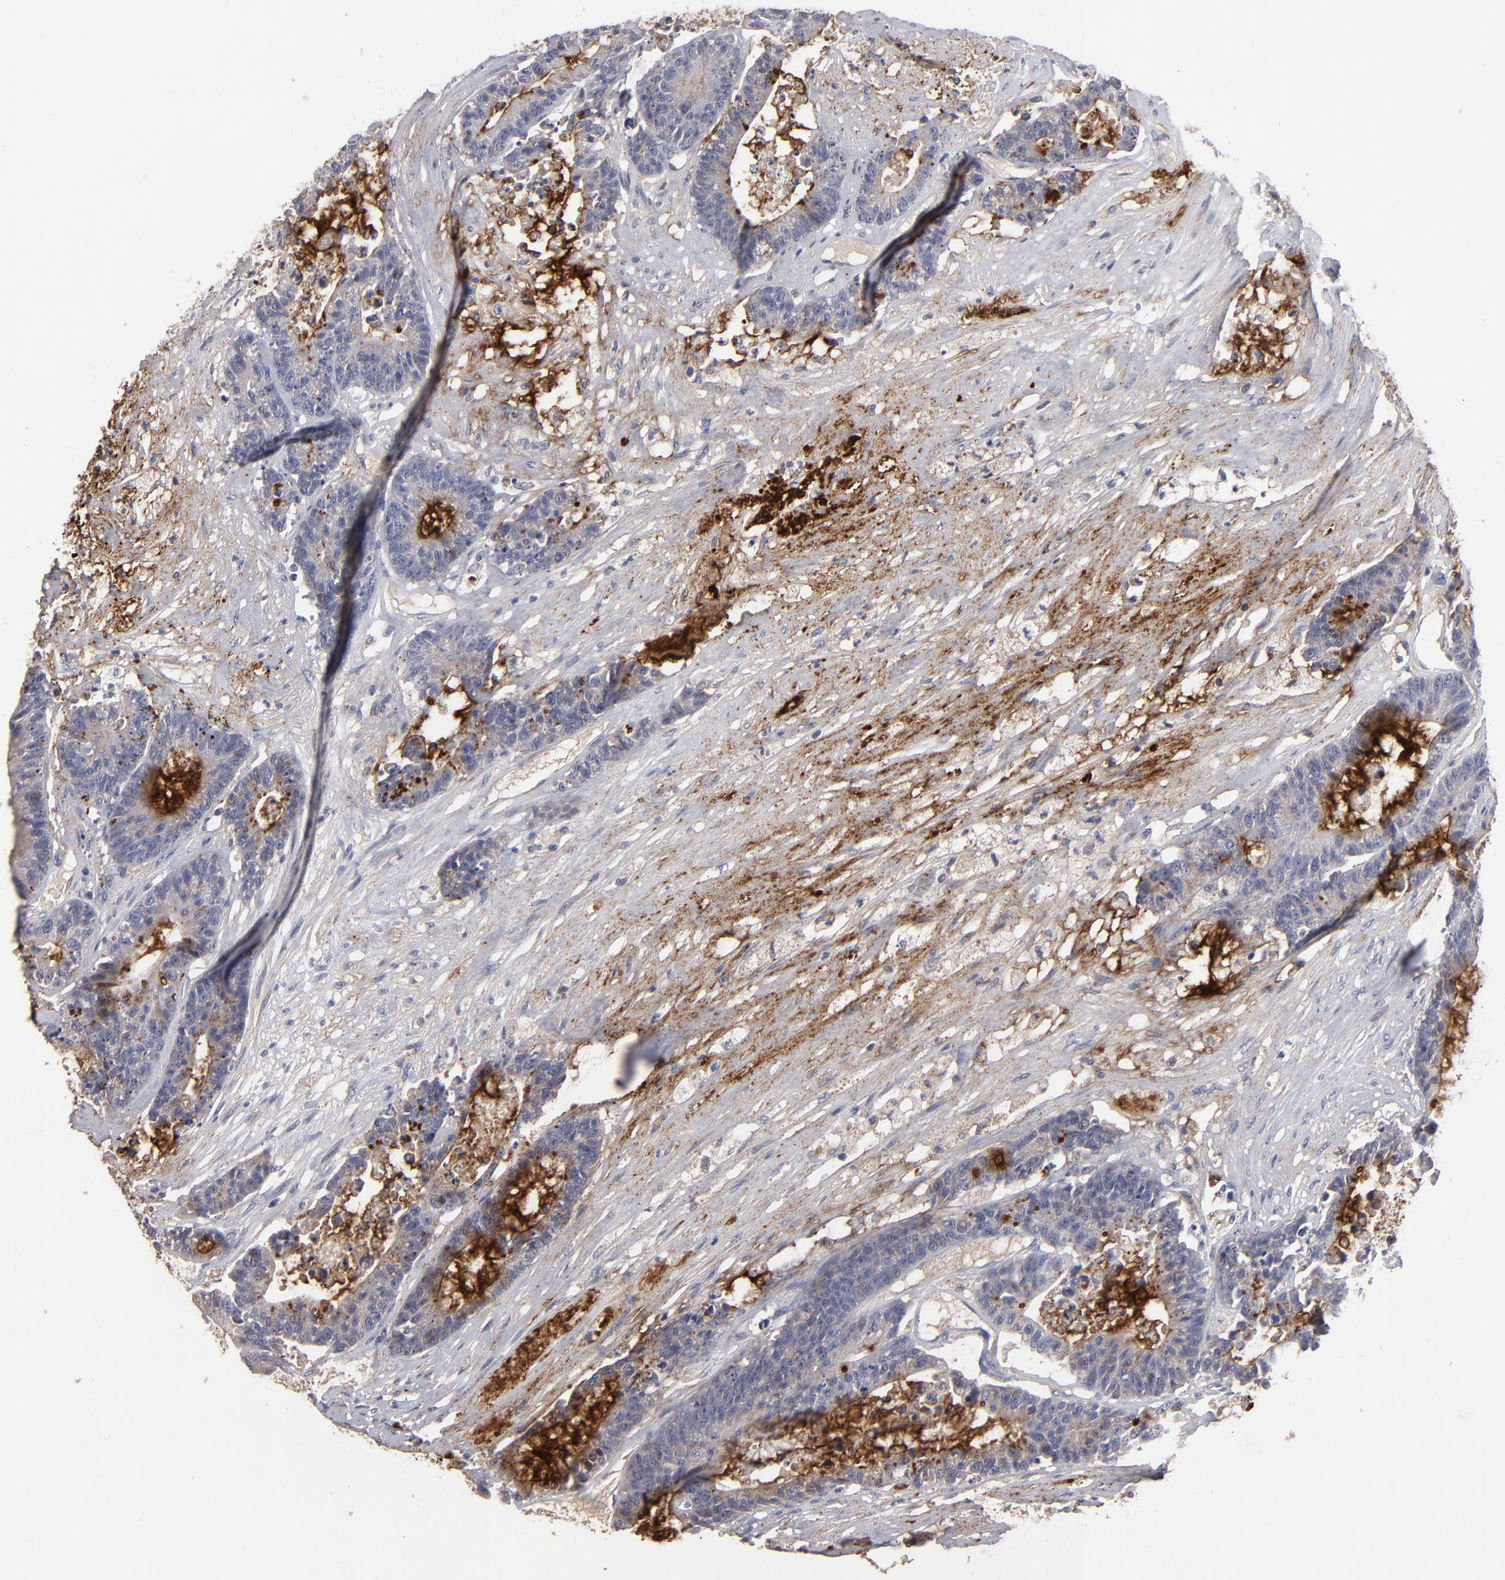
{"staining": {"intensity": "weak", "quantity": "25%-75%", "location": "cytoplasmic/membranous"}, "tissue": "colorectal cancer", "cell_type": "Tumor cells", "image_type": "cancer", "snomed": [{"axis": "morphology", "description": "Adenocarcinoma, NOS"}, {"axis": "topography", "description": "Colon"}], "caption": "Protein staining of colorectal cancer tissue demonstrates weak cytoplasmic/membranous staining in approximately 25%-75% of tumor cells.", "gene": "GPM6B", "patient": {"sex": "female", "age": 84}}